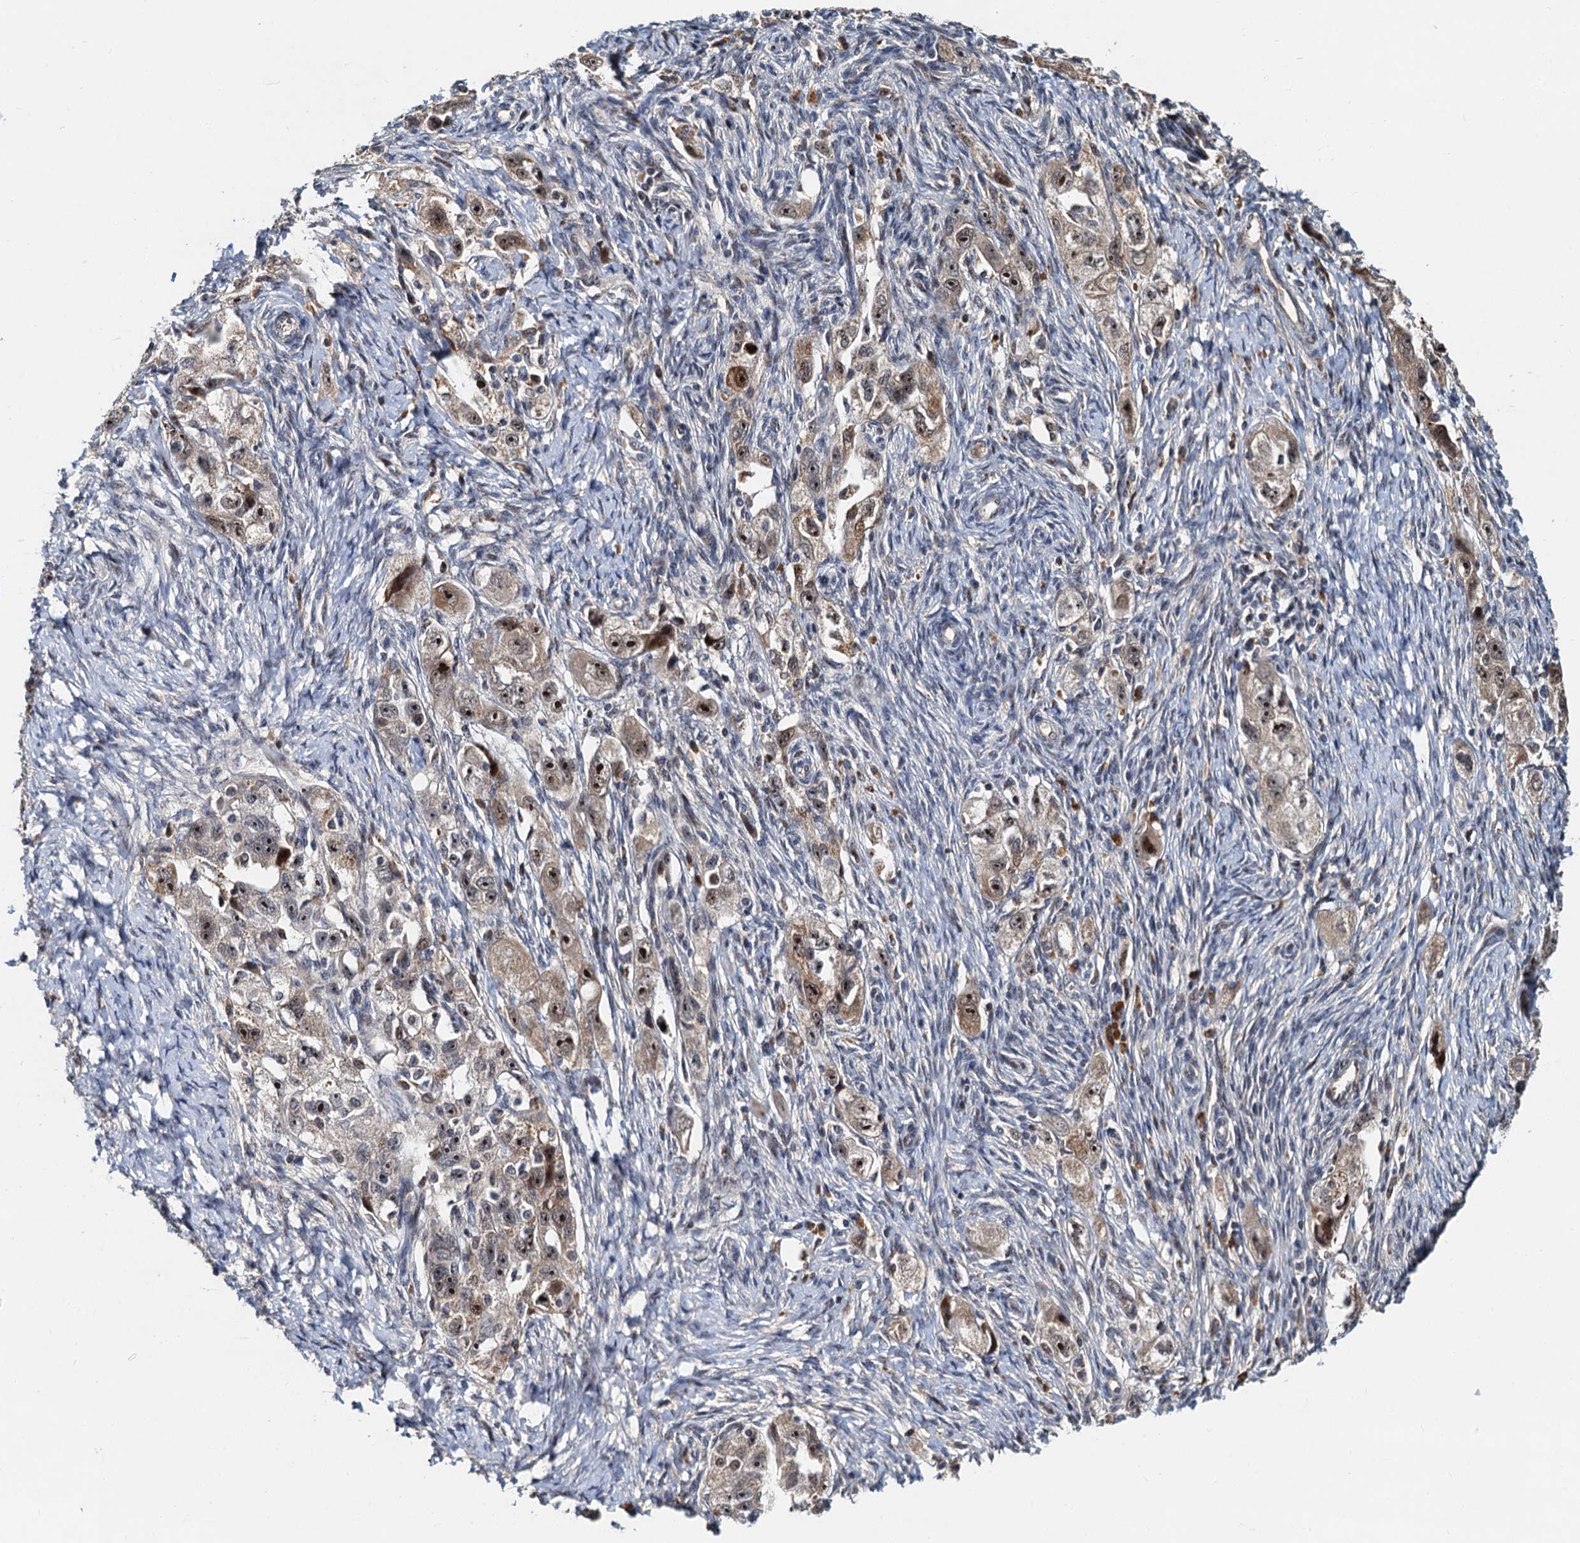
{"staining": {"intensity": "moderate", "quantity": ">75%", "location": "cytoplasmic/membranous,nuclear"}, "tissue": "ovarian cancer", "cell_type": "Tumor cells", "image_type": "cancer", "snomed": [{"axis": "morphology", "description": "Carcinoma, NOS"}, {"axis": "morphology", "description": "Cystadenocarcinoma, serous, NOS"}, {"axis": "topography", "description": "Ovary"}], "caption": "Ovarian cancer (carcinoma) tissue shows moderate cytoplasmic/membranous and nuclear staining in about >75% of tumor cells (Stains: DAB (3,3'-diaminobenzidine) in brown, nuclei in blue, Microscopy: brightfield microscopy at high magnification).", "gene": "DNAJC21", "patient": {"sex": "female", "age": 69}}